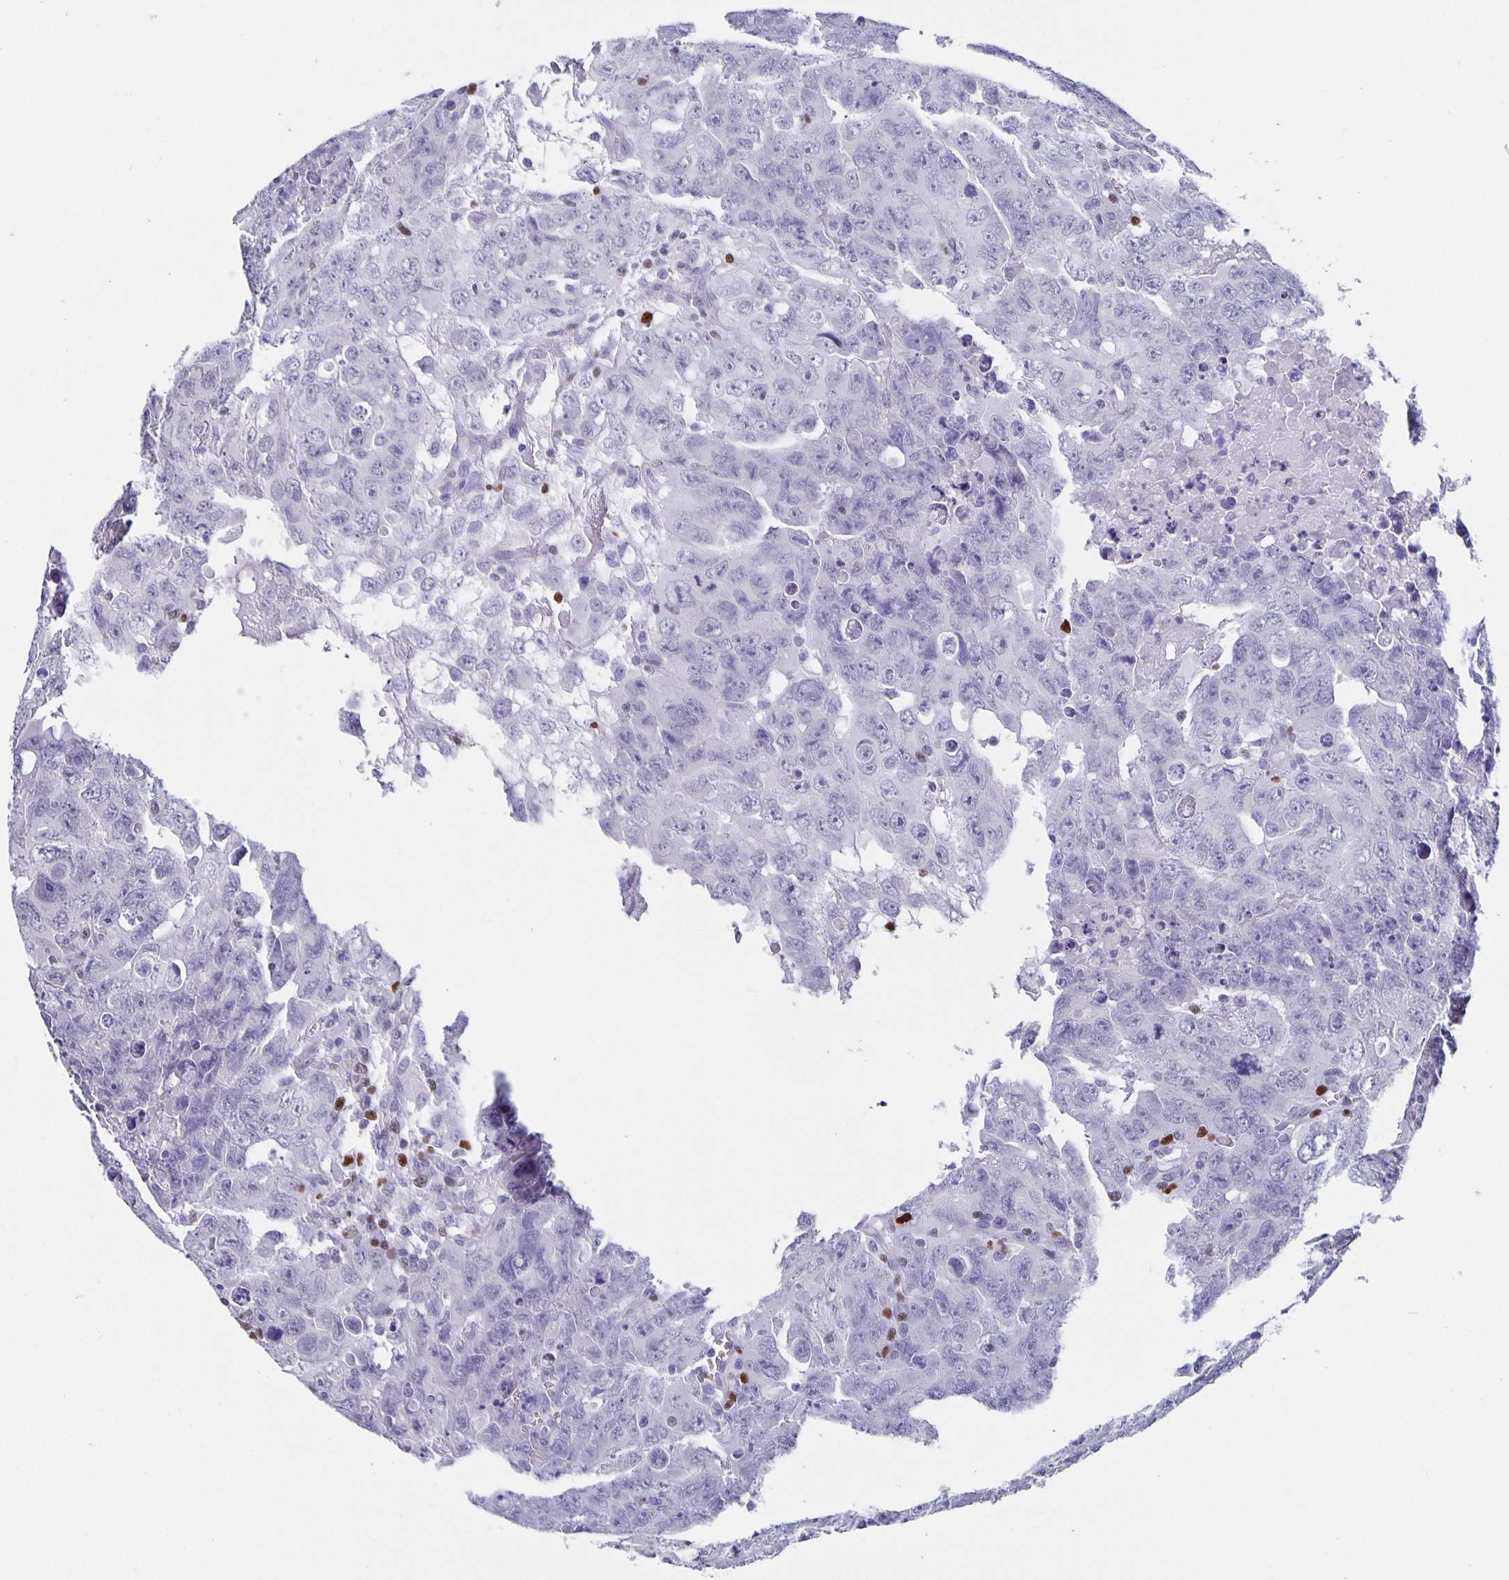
{"staining": {"intensity": "negative", "quantity": "none", "location": "none"}, "tissue": "testis cancer", "cell_type": "Tumor cells", "image_type": "cancer", "snomed": [{"axis": "morphology", "description": "Carcinoma, Embryonal, NOS"}, {"axis": "topography", "description": "Testis"}], "caption": "Immunohistochemical staining of human testis cancer (embryonal carcinoma) demonstrates no significant staining in tumor cells. (DAB (3,3'-diaminobenzidine) IHC visualized using brightfield microscopy, high magnification).", "gene": "SATB2", "patient": {"sex": "male", "age": 24}}